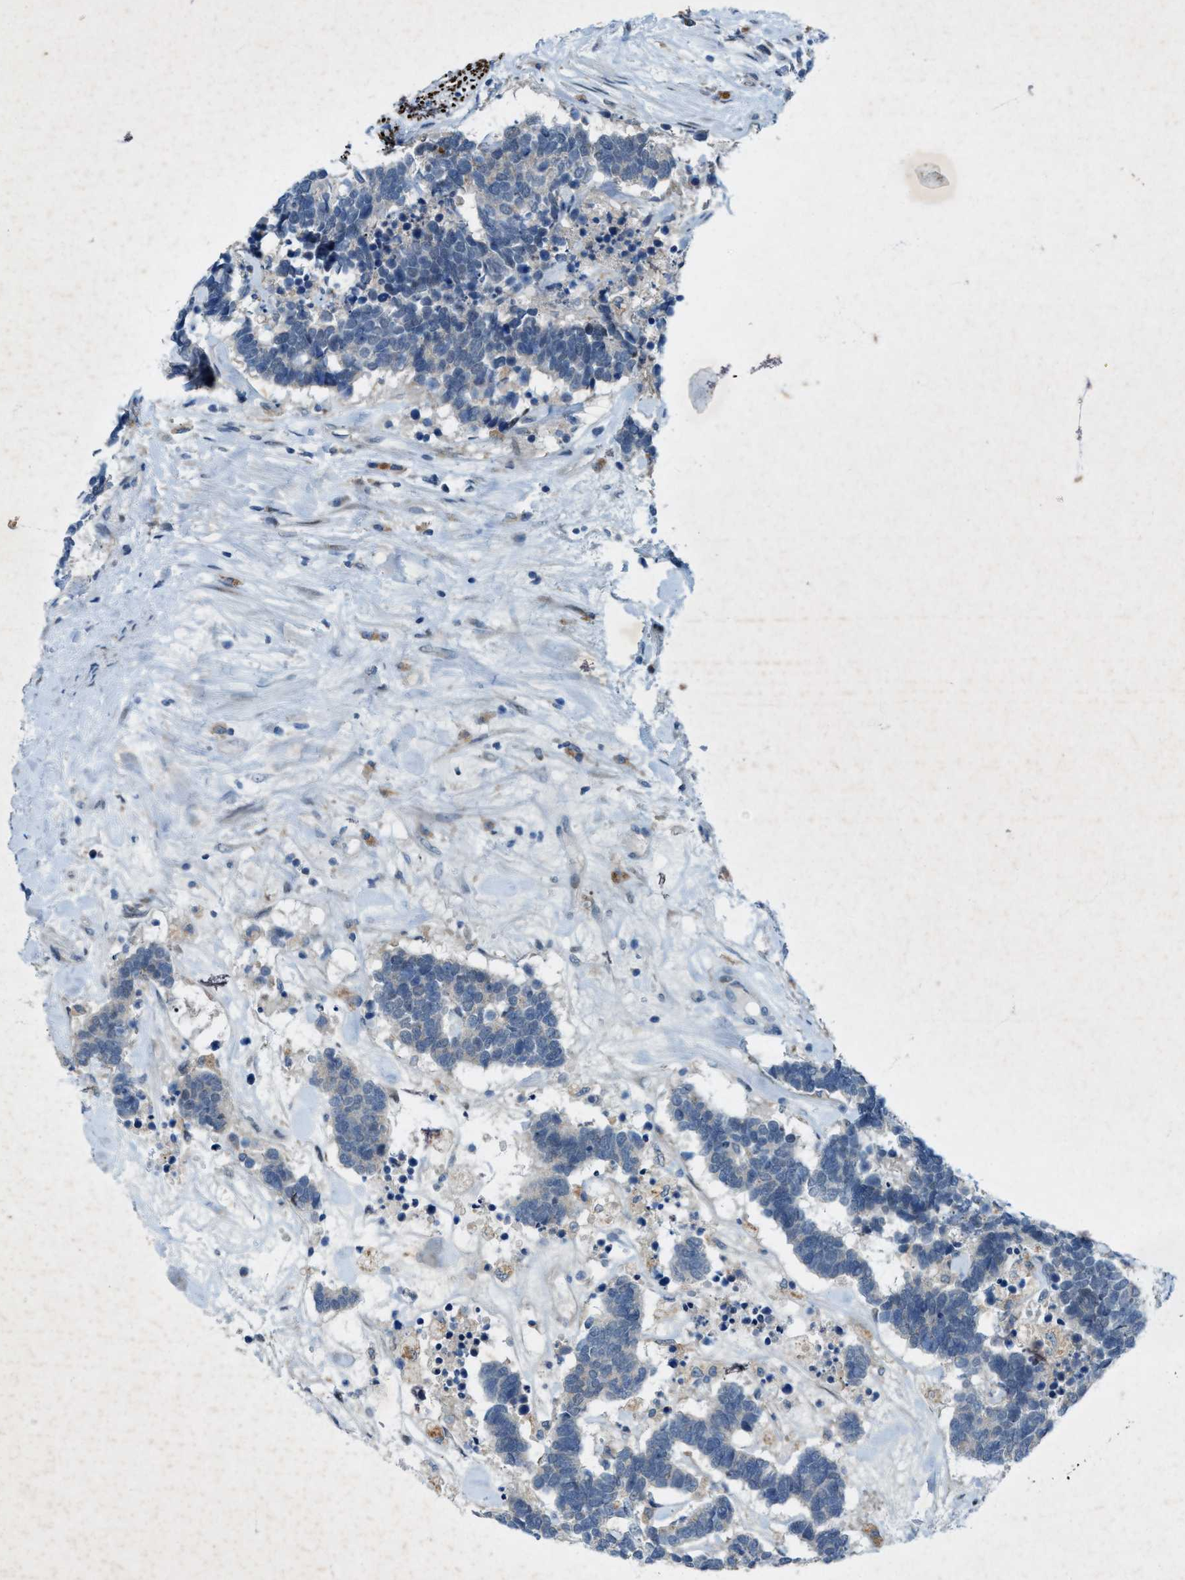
{"staining": {"intensity": "negative", "quantity": "none", "location": "none"}, "tissue": "carcinoid", "cell_type": "Tumor cells", "image_type": "cancer", "snomed": [{"axis": "morphology", "description": "Carcinoma, NOS"}, {"axis": "morphology", "description": "Carcinoid, malignant, NOS"}, {"axis": "topography", "description": "Urinary bladder"}], "caption": "Tumor cells show no significant protein positivity in carcinoid.", "gene": "URGCP", "patient": {"sex": "male", "age": 57}}